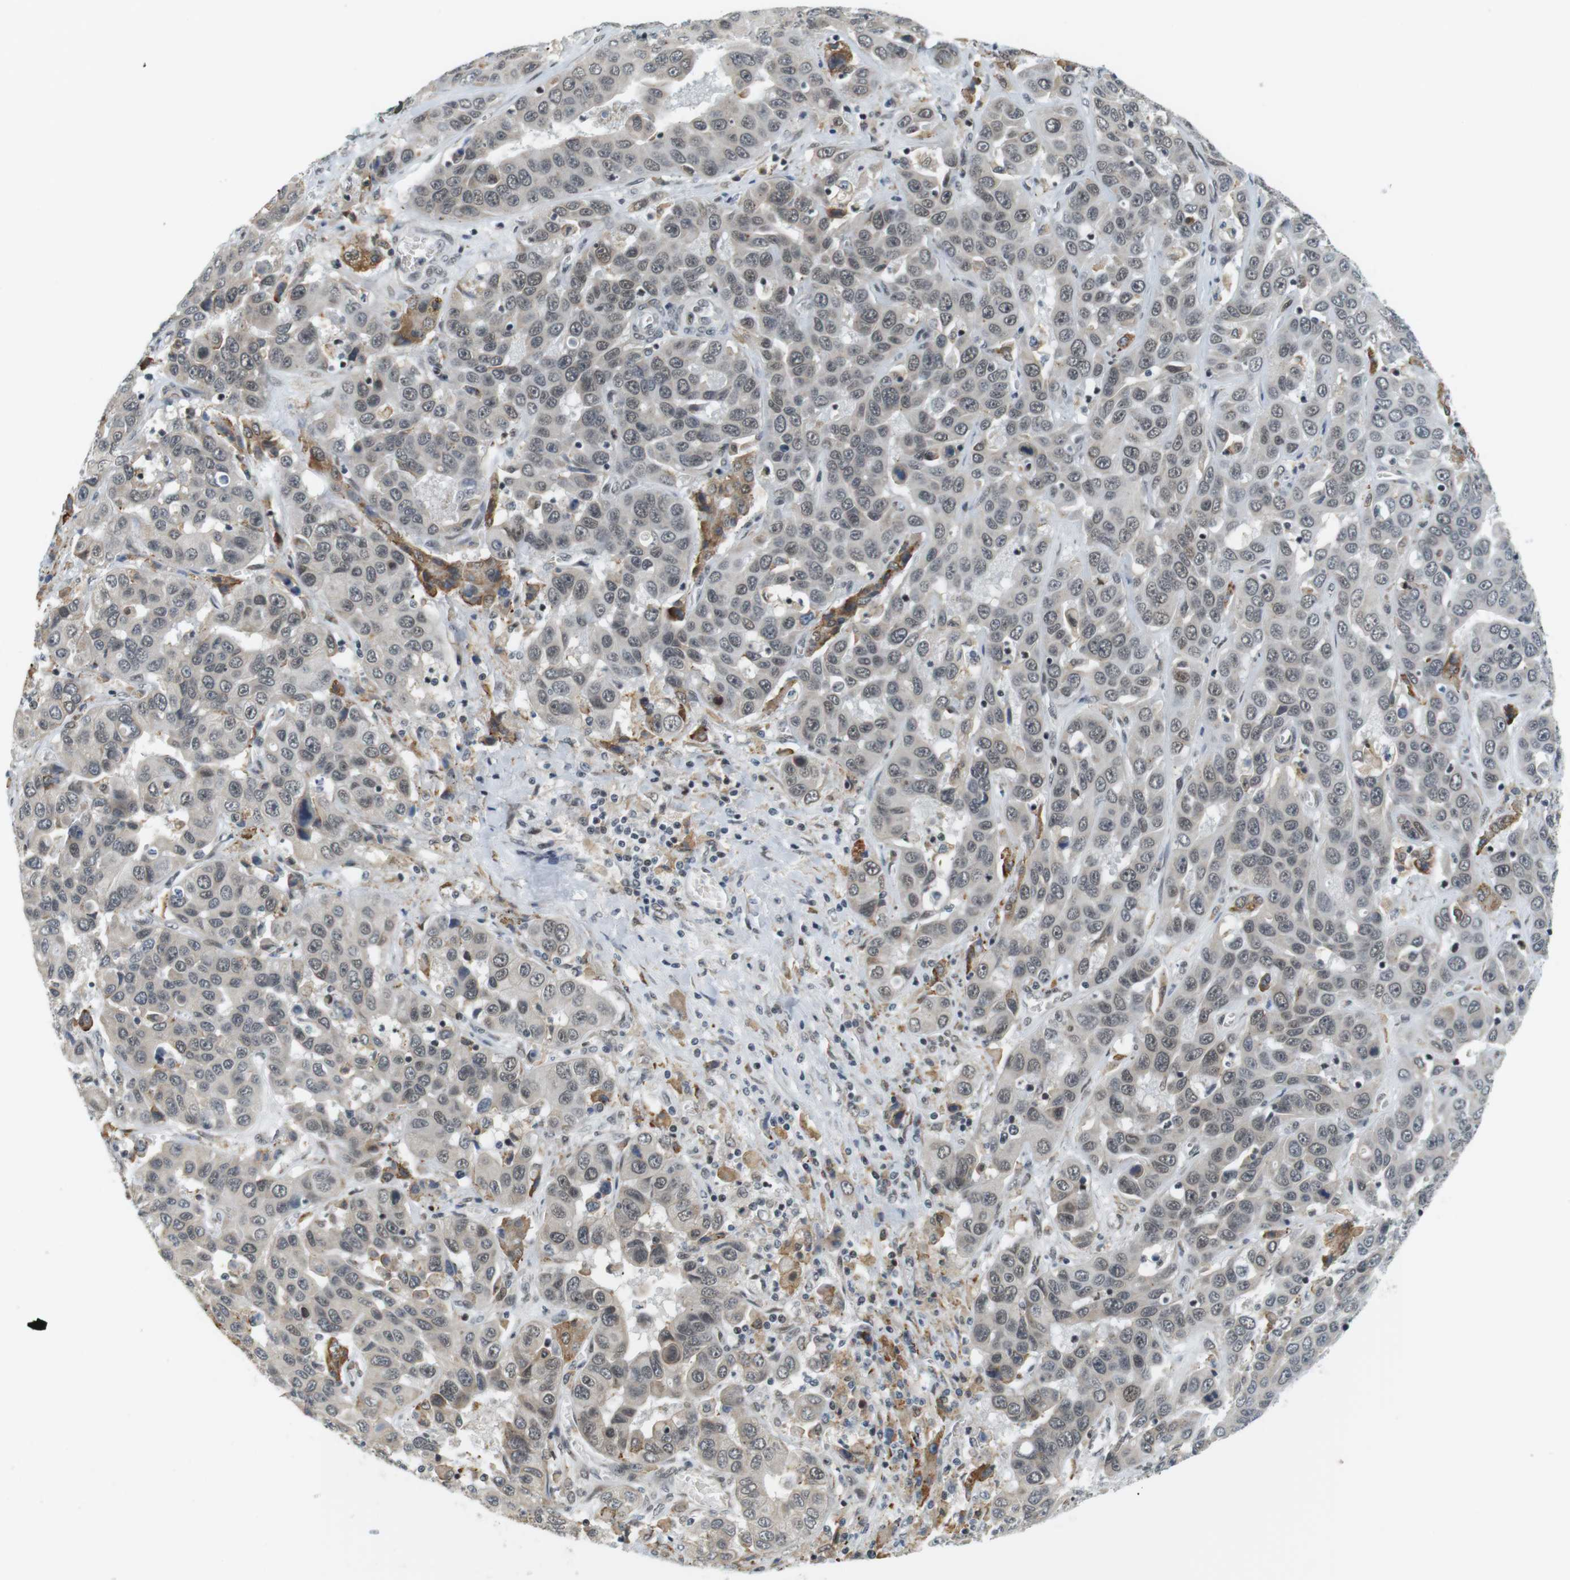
{"staining": {"intensity": "weak", "quantity": "<25%", "location": "nuclear"}, "tissue": "liver cancer", "cell_type": "Tumor cells", "image_type": "cancer", "snomed": [{"axis": "morphology", "description": "Cholangiocarcinoma"}, {"axis": "topography", "description": "Liver"}], "caption": "Image shows no protein positivity in tumor cells of liver cancer tissue.", "gene": "RNF38", "patient": {"sex": "female", "age": 52}}